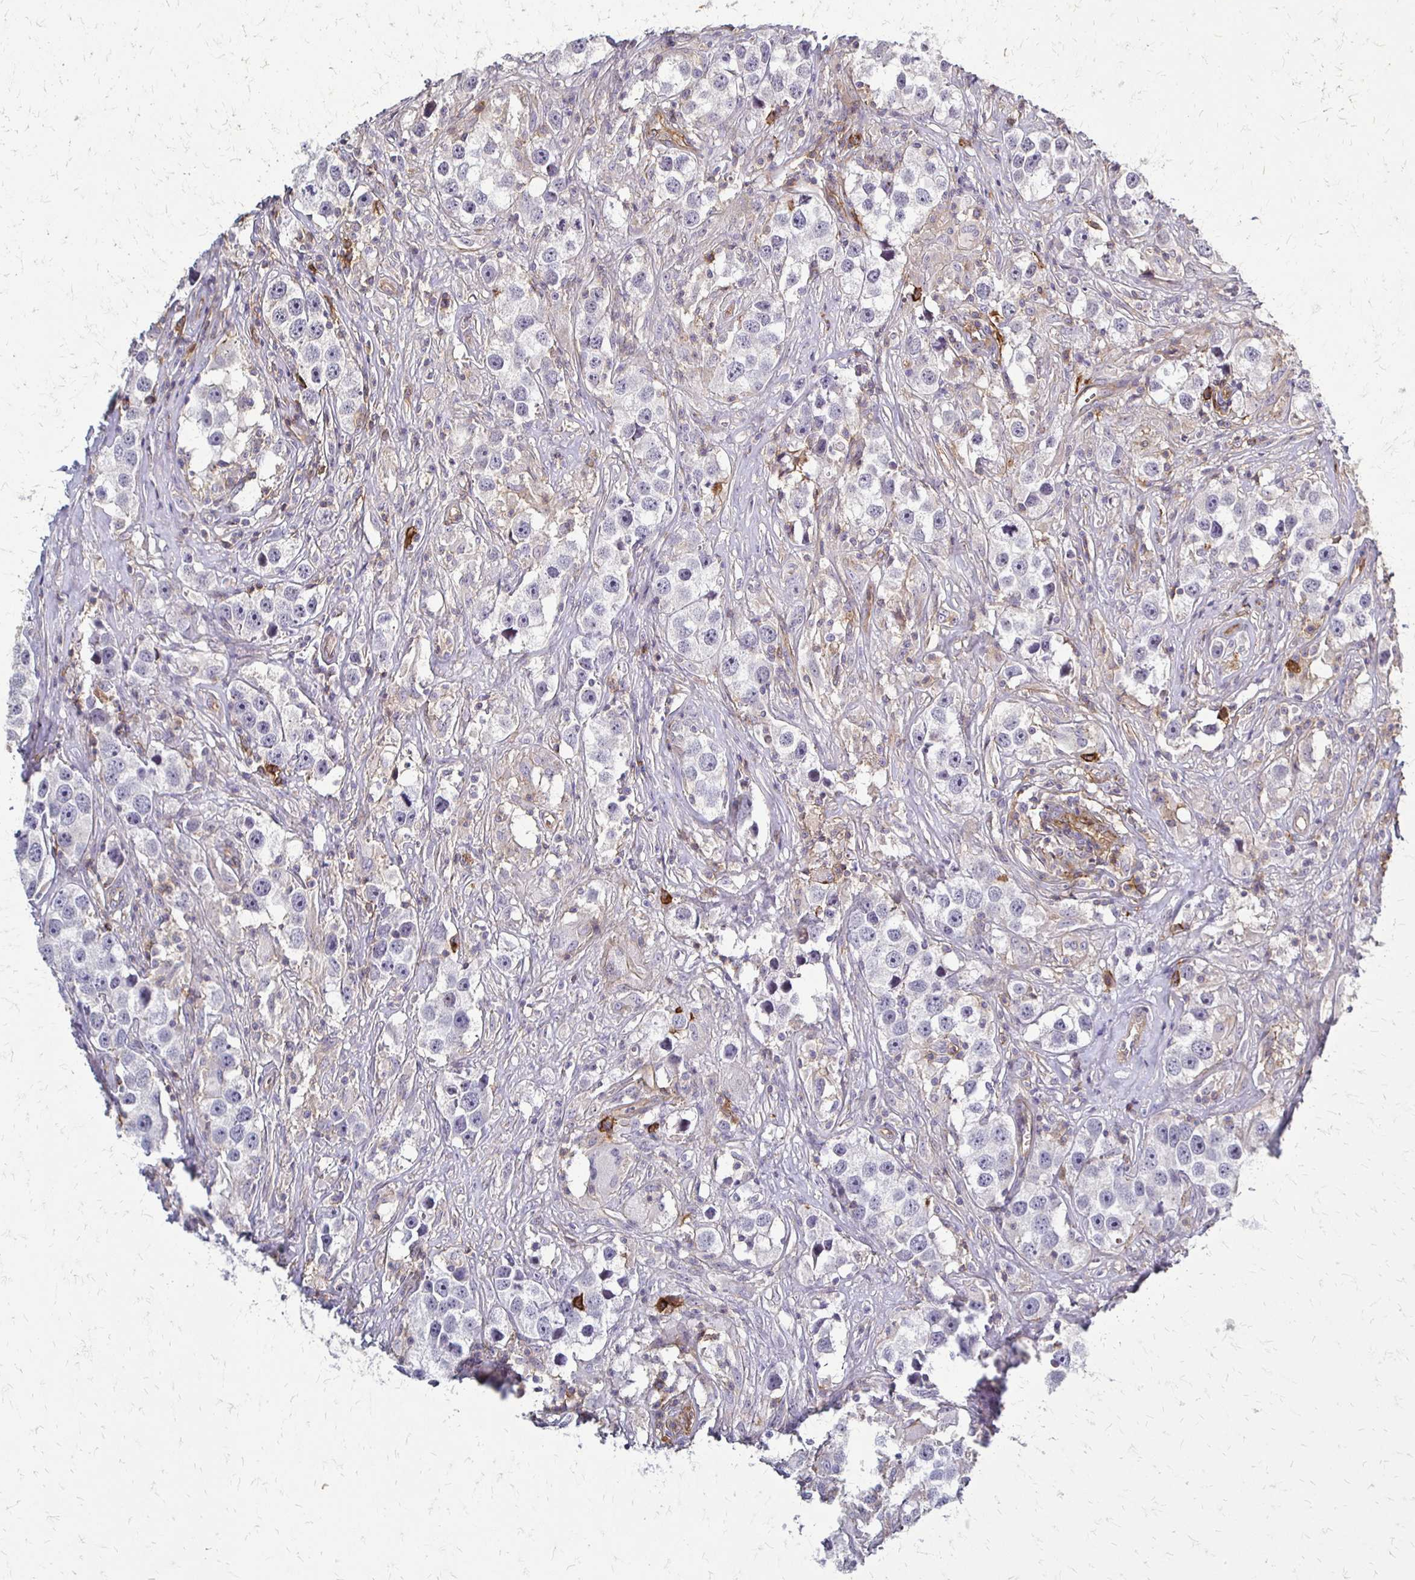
{"staining": {"intensity": "negative", "quantity": "none", "location": "none"}, "tissue": "testis cancer", "cell_type": "Tumor cells", "image_type": "cancer", "snomed": [{"axis": "morphology", "description": "Seminoma, NOS"}, {"axis": "topography", "description": "Testis"}], "caption": "Protein analysis of seminoma (testis) shows no significant expression in tumor cells.", "gene": "SLC9A9", "patient": {"sex": "male", "age": 49}}